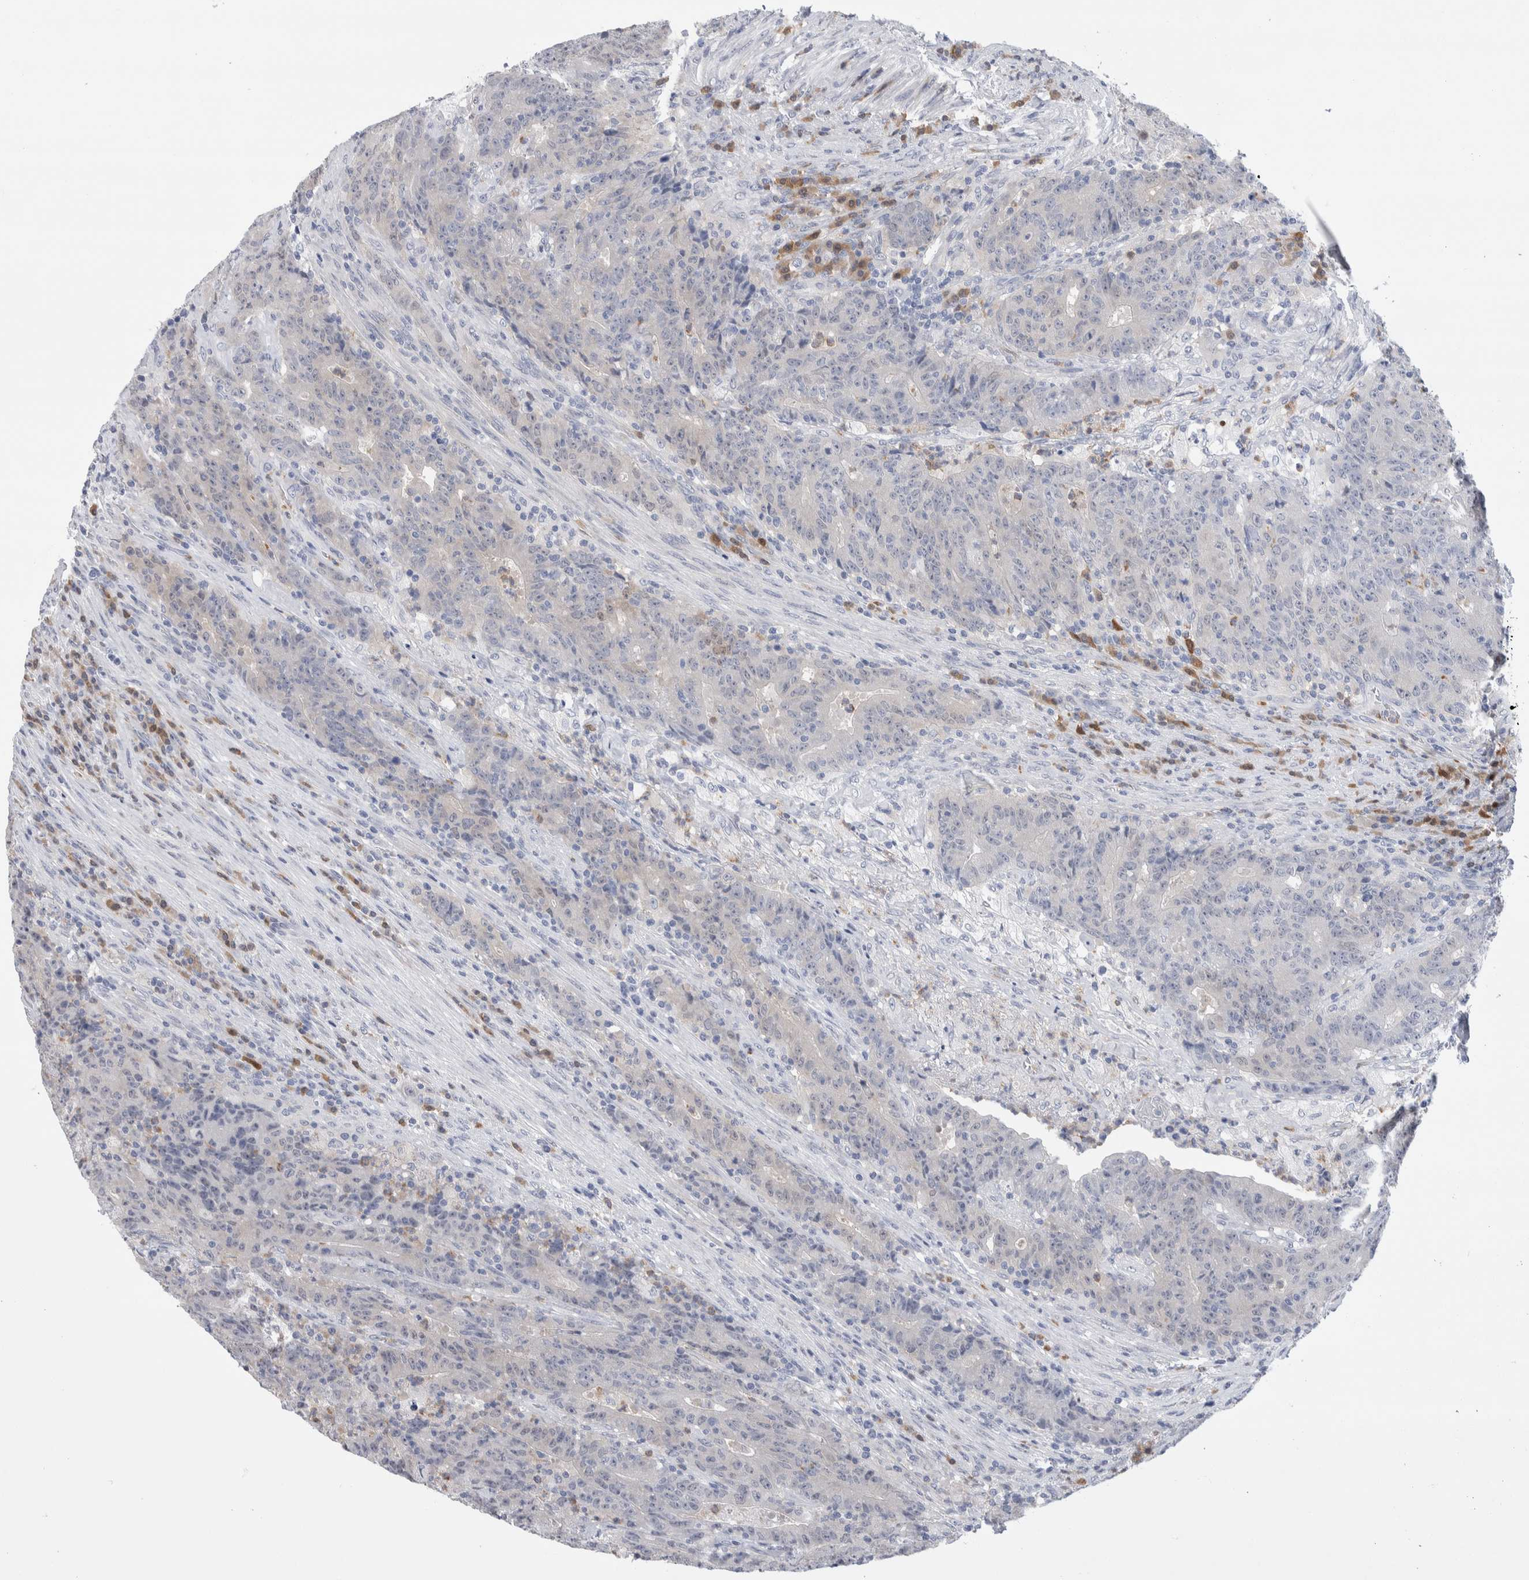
{"staining": {"intensity": "negative", "quantity": "none", "location": "none"}, "tissue": "colorectal cancer", "cell_type": "Tumor cells", "image_type": "cancer", "snomed": [{"axis": "morphology", "description": "Normal tissue, NOS"}, {"axis": "morphology", "description": "Adenocarcinoma, NOS"}, {"axis": "topography", "description": "Colon"}], "caption": "DAB immunohistochemical staining of human colorectal adenocarcinoma exhibits no significant expression in tumor cells.", "gene": "LURAP1L", "patient": {"sex": "female", "age": 75}}